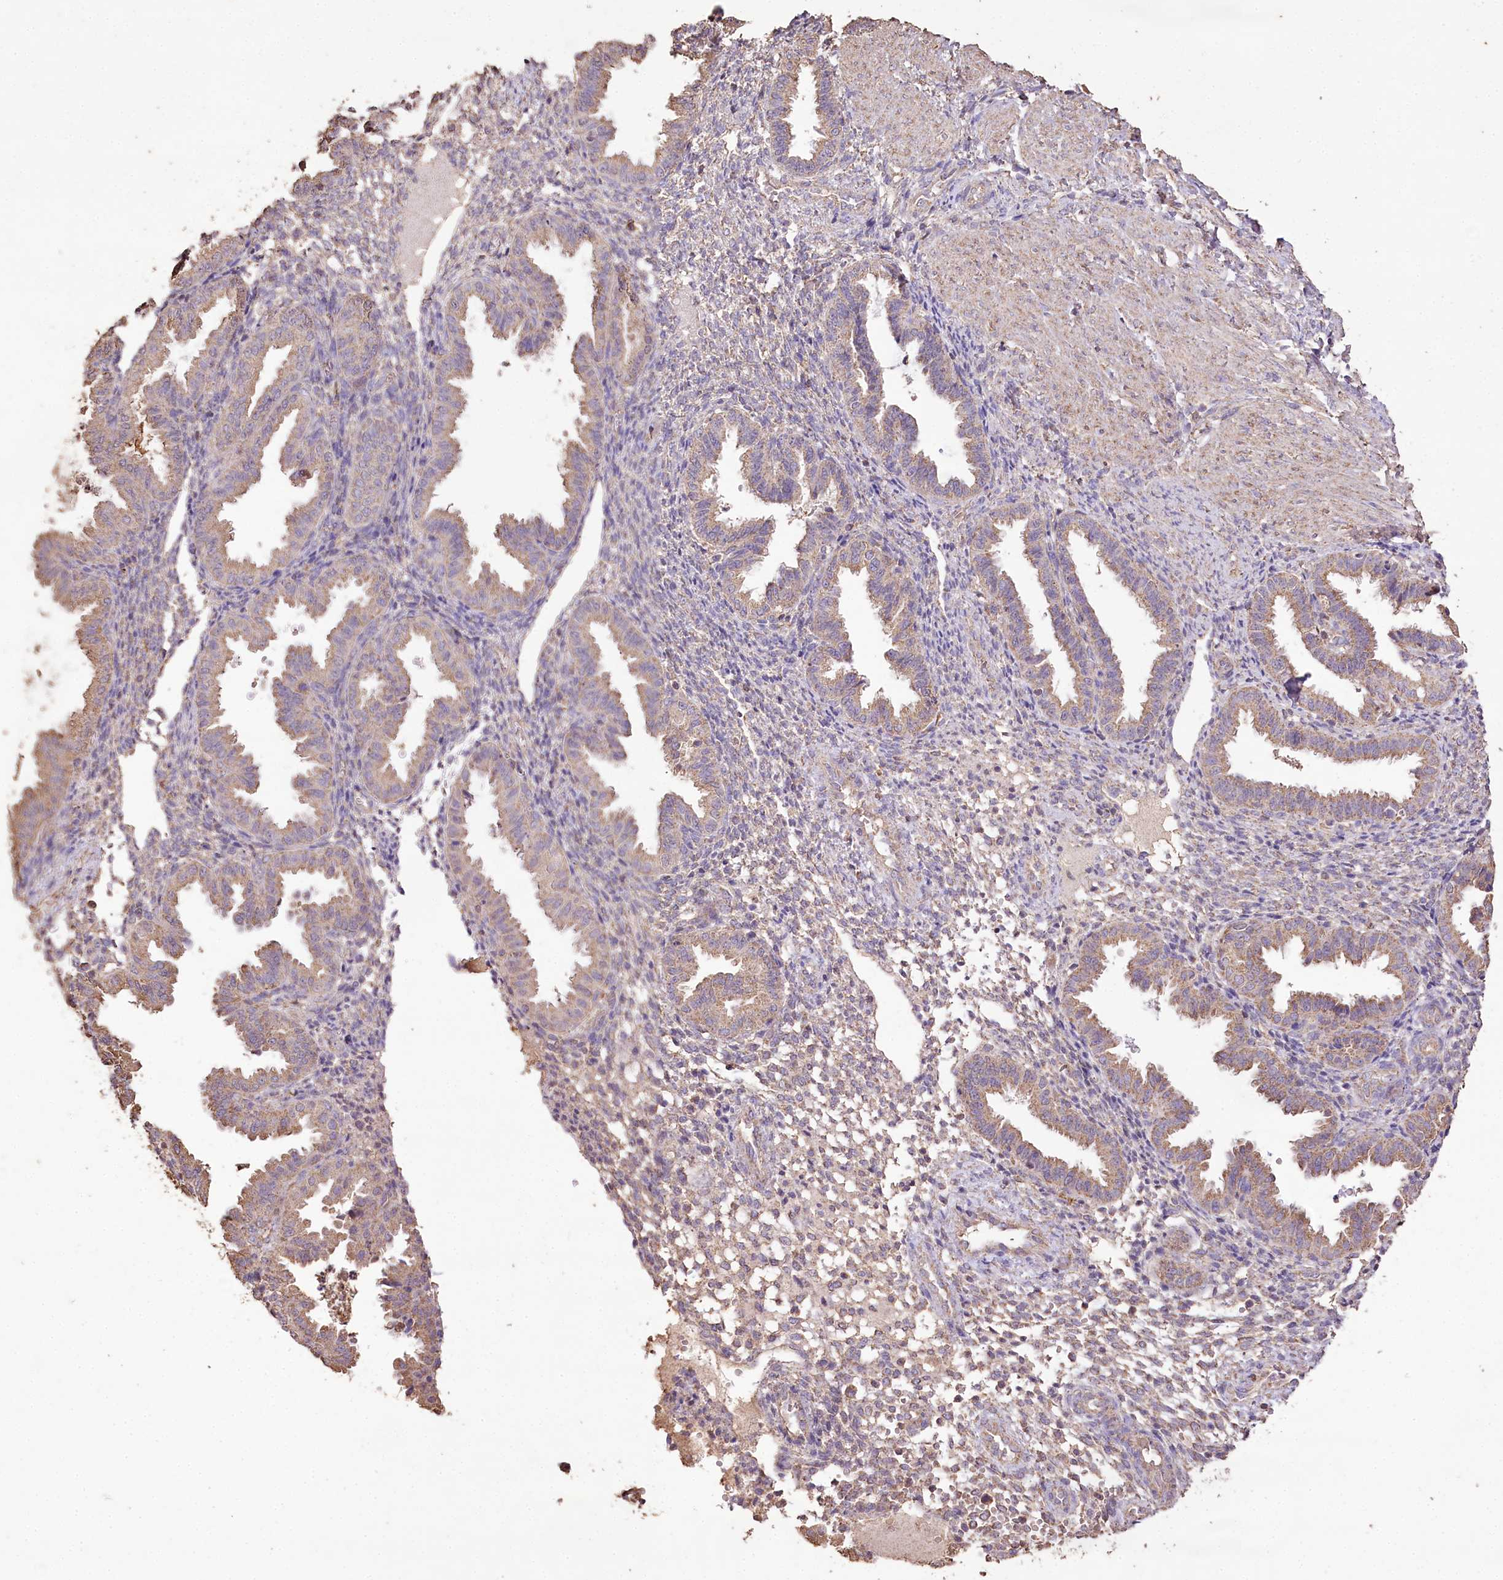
{"staining": {"intensity": "negative", "quantity": "none", "location": "none"}, "tissue": "endometrium", "cell_type": "Cells in endometrial stroma", "image_type": "normal", "snomed": [{"axis": "morphology", "description": "Normal tissue, NOS"}, {"axis": "topography", "description": "Endometrium"}], "caption": "Cells in endometrial stroma show no significant positivity in unremarkable endometrium. (Stains: DAB IHC with hematoxylin counter stain, Microscopy: brightfield microscopy at high magnification).", "gene": "IREB2", "patient": {"sex": "female", "age": 33}}